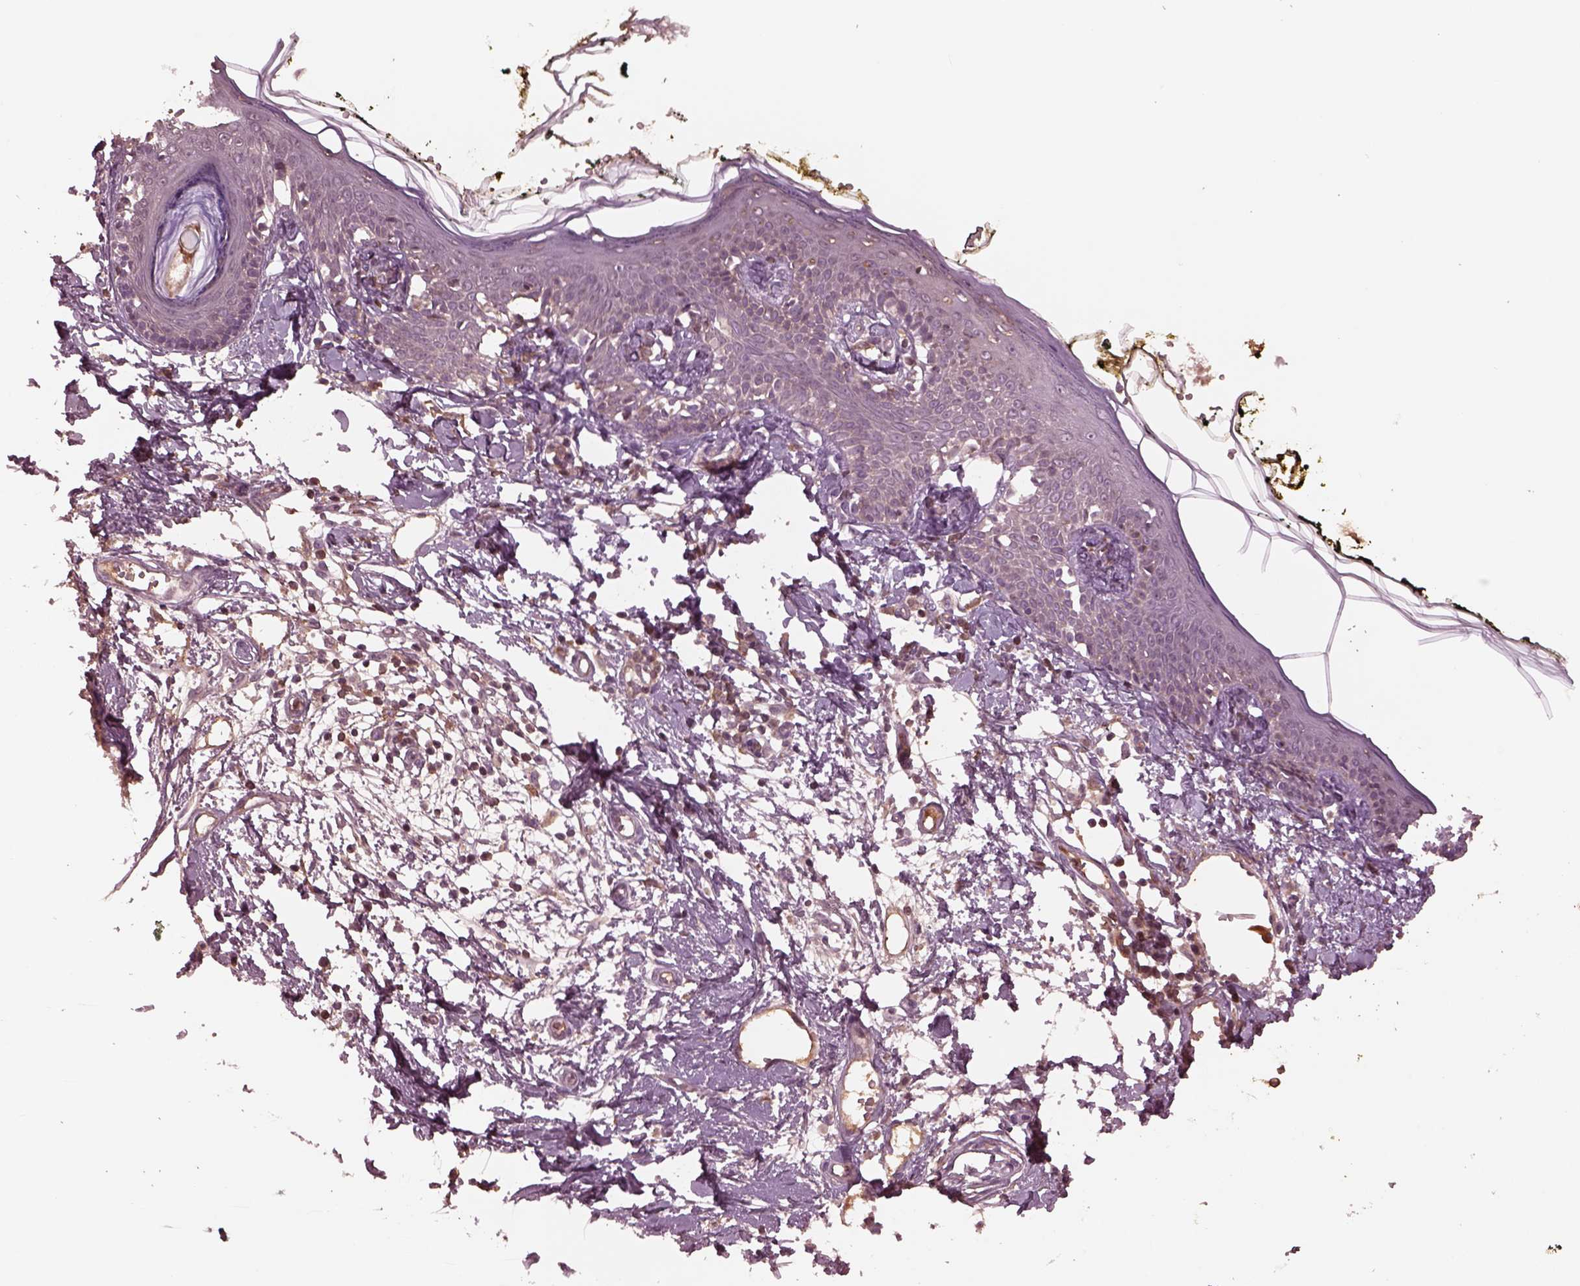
{"staining": {"intensity": "negative", "quantity": "none", "location": "none"}, "tissue": "skin", "cell_type": "Fibroblasts", "image_type": "normal", "snomed": [{"axis": "morphology", "description": "Normal tissue, NOS"}, {"axis": "topography", "description": "Skin"}], "caption": "The histopathology image shows no significant expression in fibroblasts of skin. Nuclei are stained in blue.", "gene": "PTX4", "patient": {"sex": "male", "age": 76}}